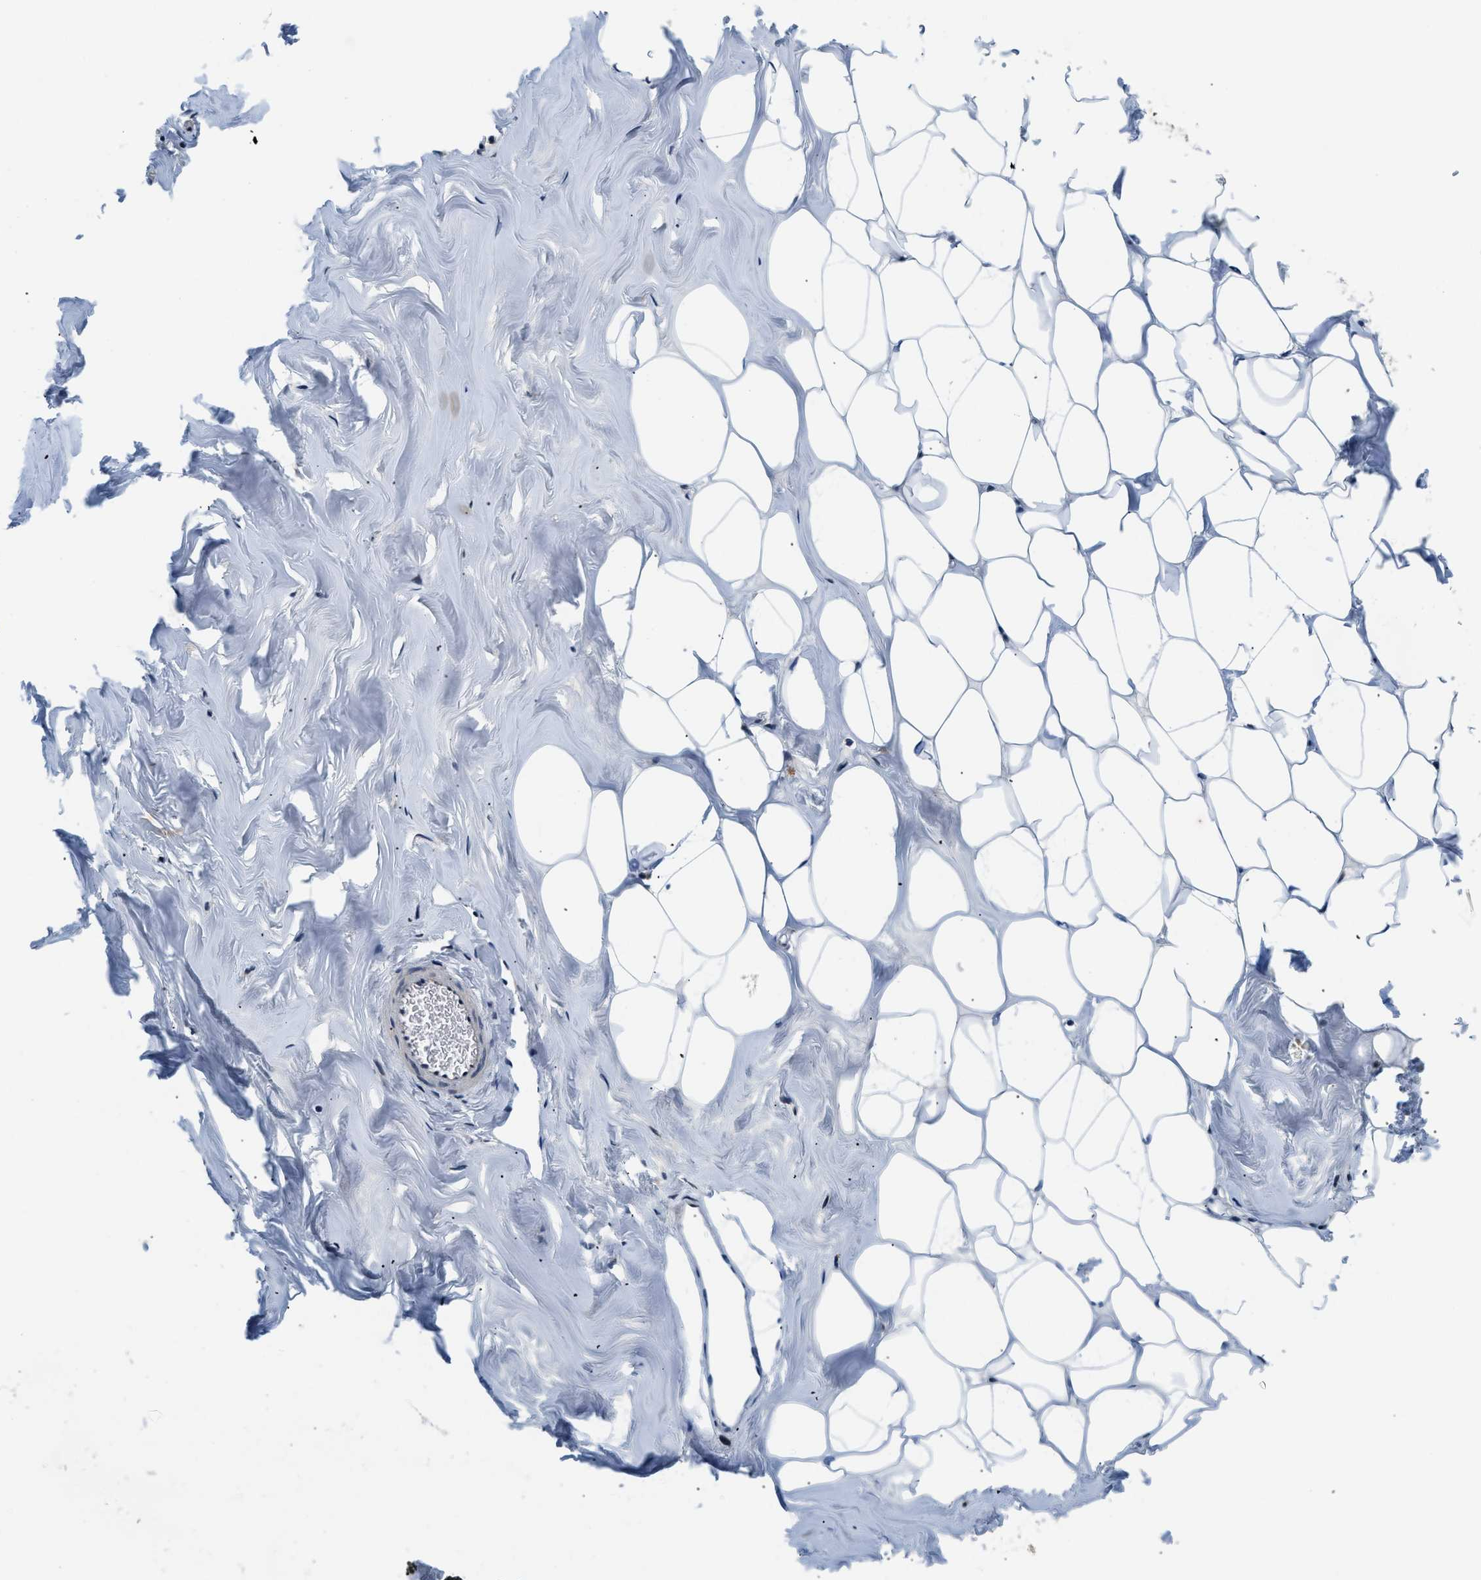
{"staining": {"intensity": "negative", "quantity": "none", "location": "none"}, "tissue": "adipose tissue", "cell_type": "Adipocytes", "image_type": "normal", "snomed": [{"axis": "morphology", "description": "Normal tissue, NOS"}, {"axis": "morphology", "description": "Fibrosis, NOS"}, {"axis": "topography", "description": "Breast"}, {"axis": "topography", "description": "Adipose tissue"}], "caption": "The IHC photomicrograph has no significant positivity in adipocytes of adipose tissue. (DAB IHC, high magnification).", "gene": "SMAD4", "patient": {"sex": "female", "age": 39}}